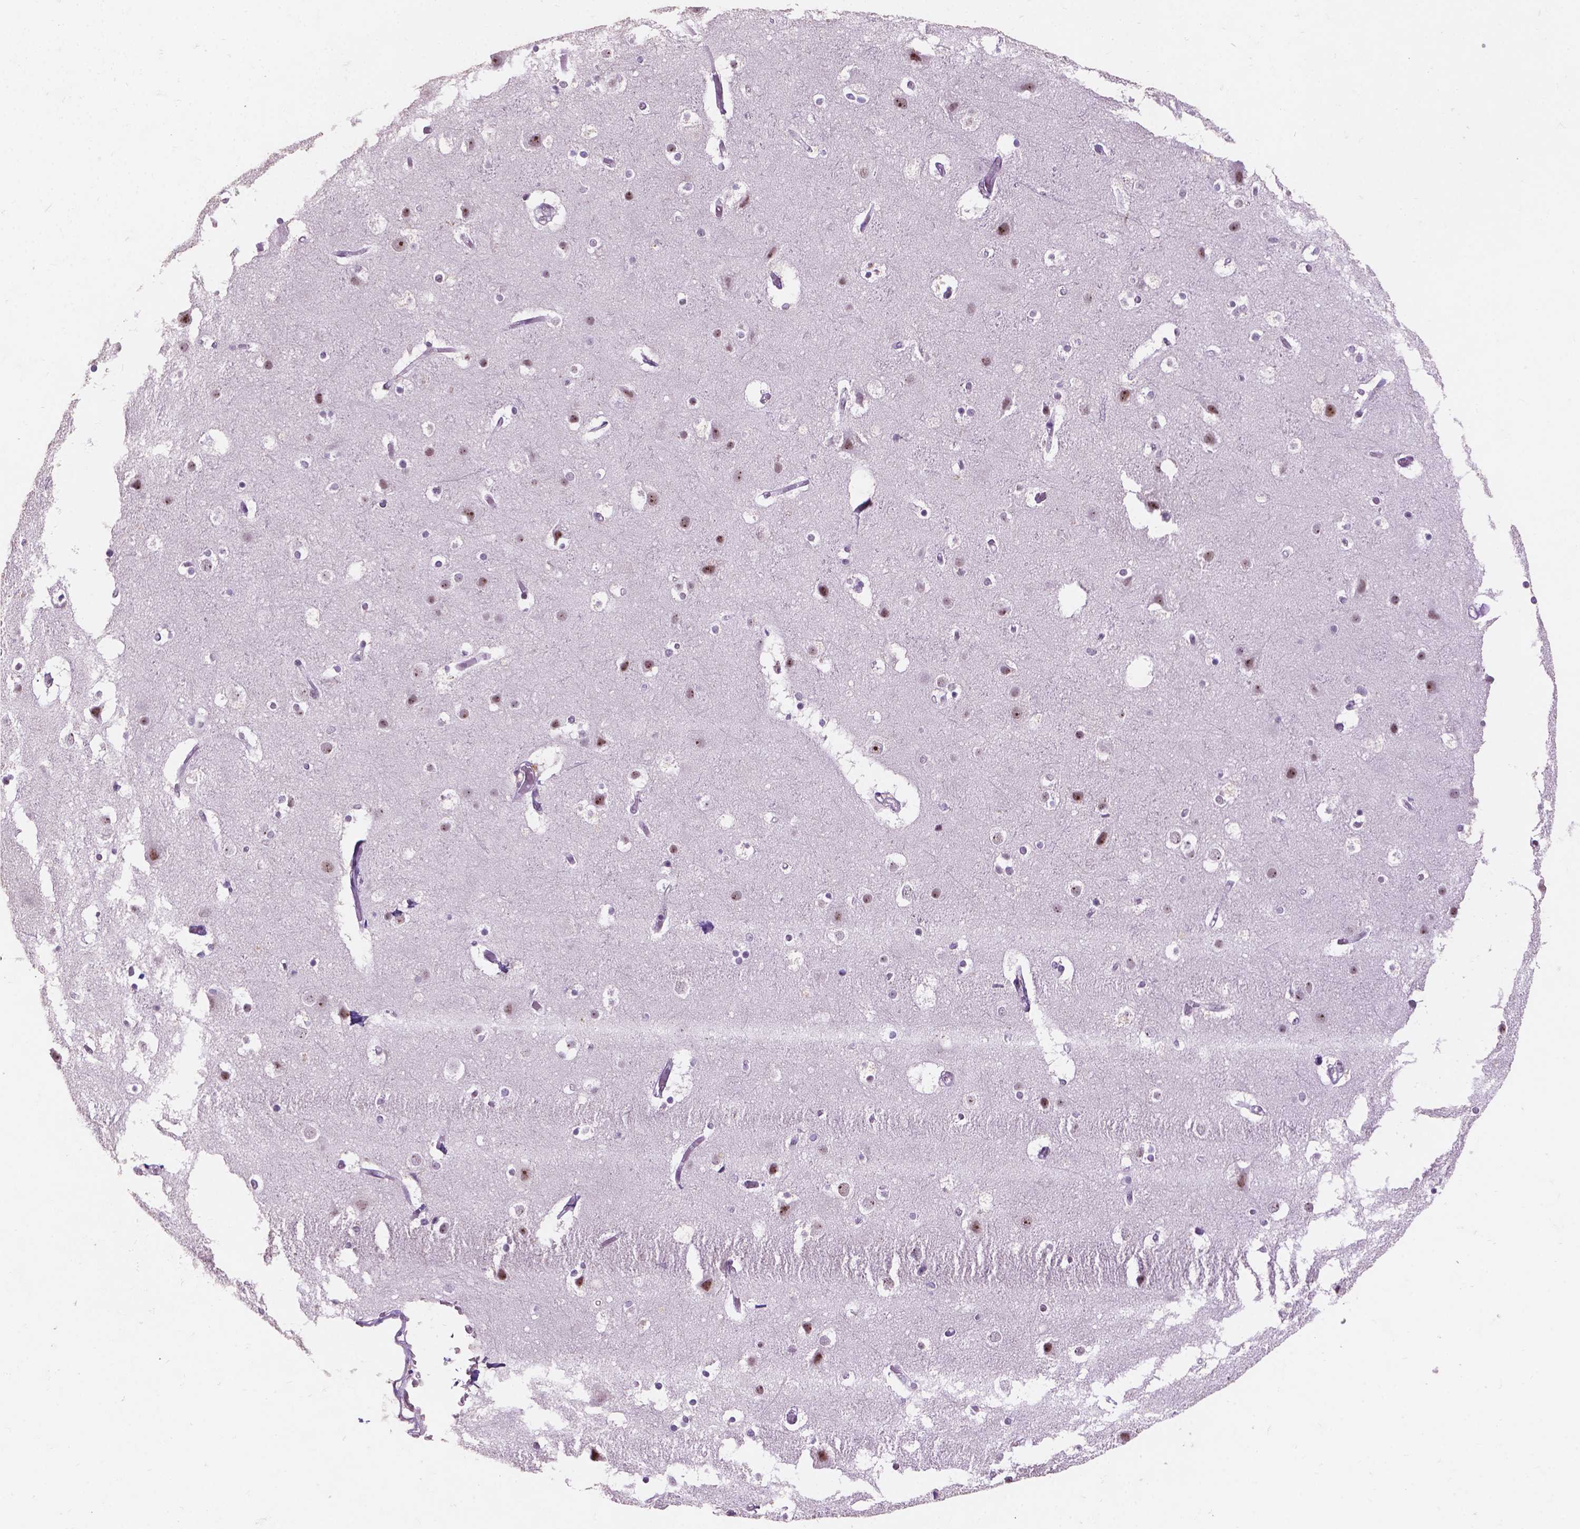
{"staining": {"intensity": "negative", "quantity": "none", "location": "none"}, "tissue": "cerebral cortex", "cell_type": "Endothelial cells", "image_type": "normal", "snomed": [{"axis": "morphology", "description": "Normal tissue, NOS"}, {"axis": "topography", "description": "Cerebral cortex"}], "caption": "Human cerebral cortex stained for a protein using immunohistochemistry (IHC) exhibits no staining in endothelial cells.", "gene": "COIL", "patient": {"sex": "female", "age": 52}}